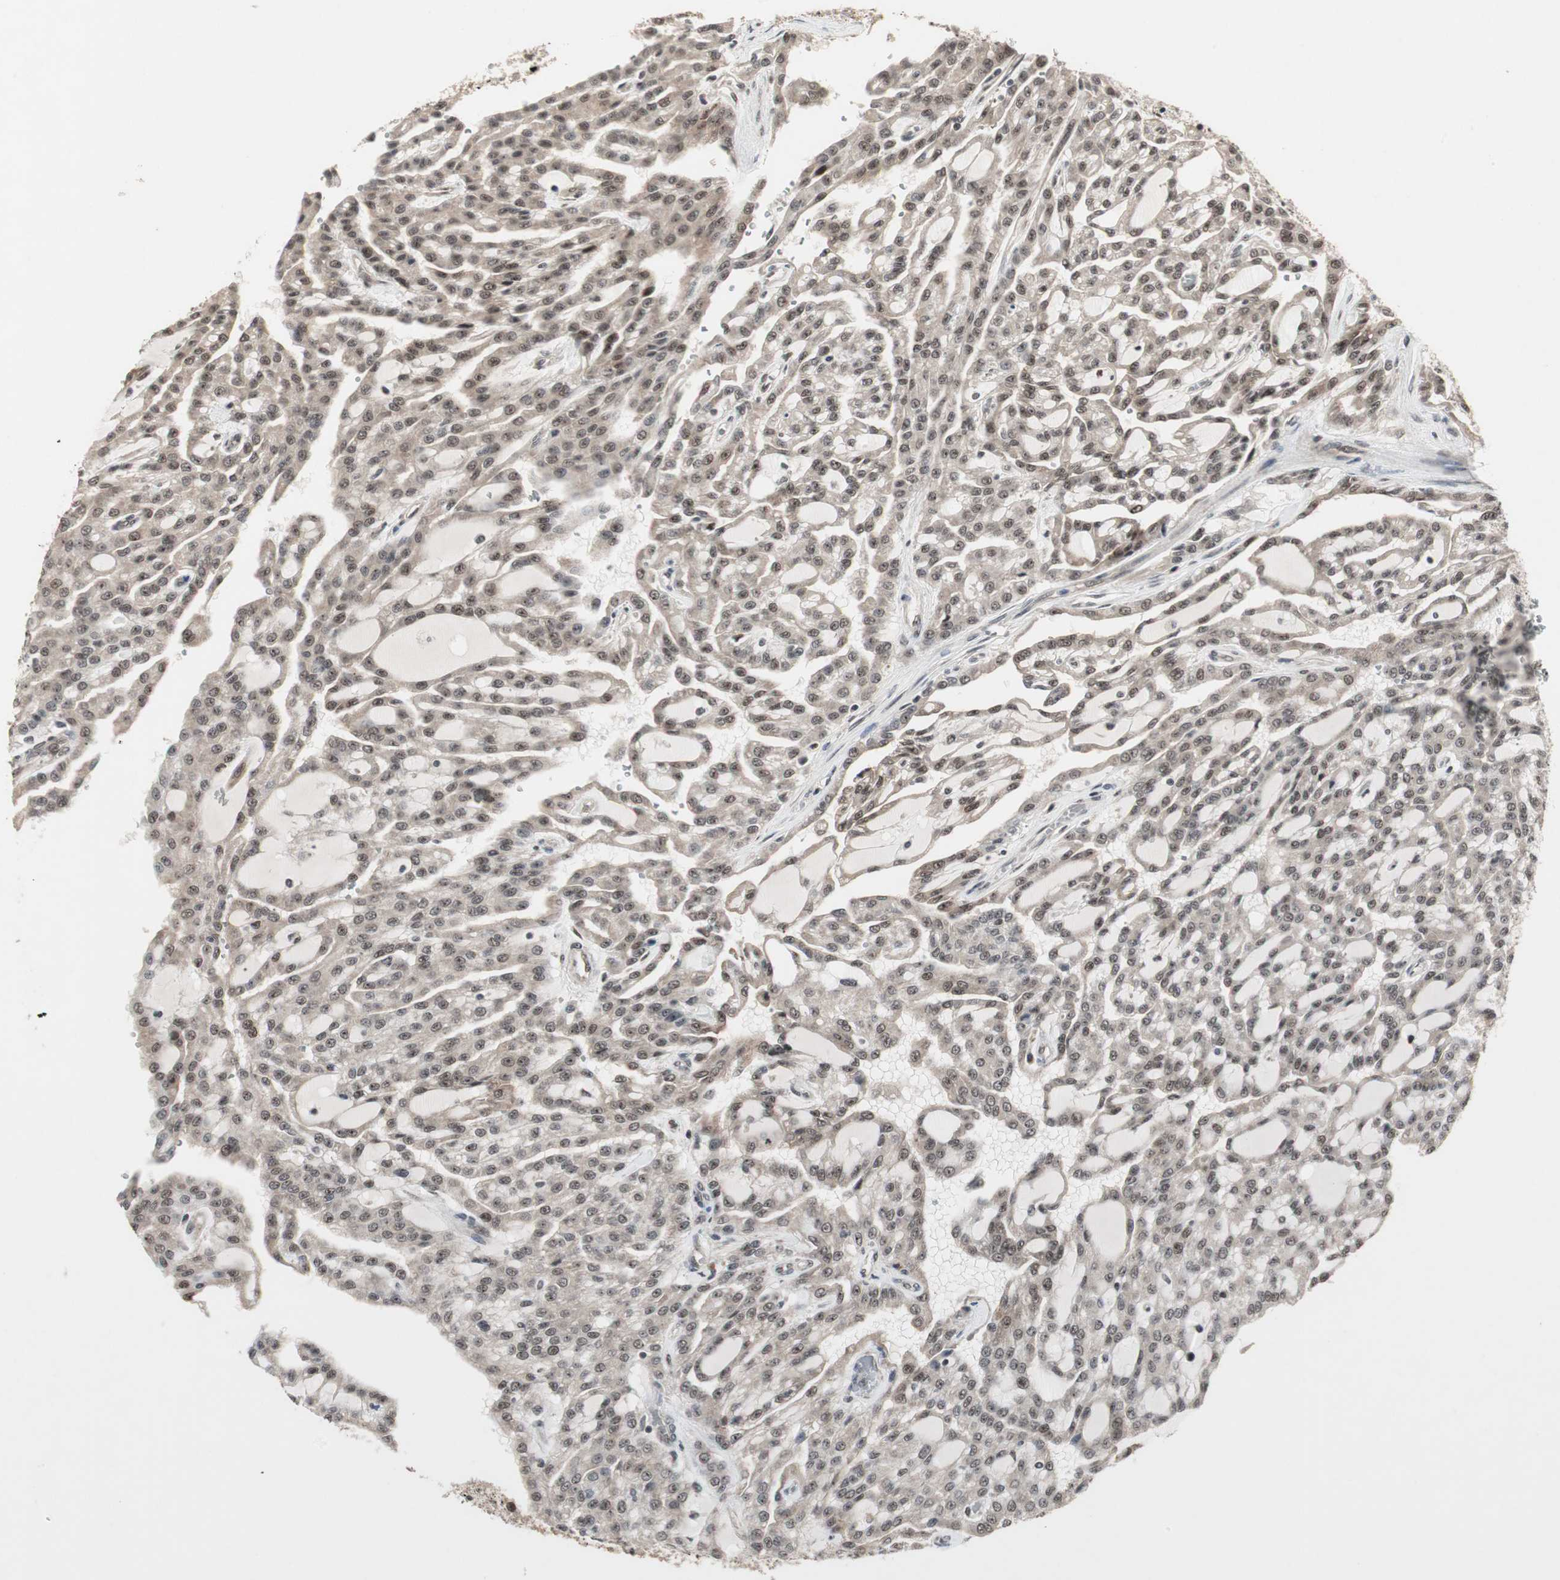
{"staining": {"intensity": "weak", "quantity": ">75%", "location": "cytoplasmic/membranous,nuclear"}, "tissue": "renal cancer", "cell_type": "Tumor cells", "image_type": "cancer", "snomed": [{"axis": "morphology", "description": "Adenocarcinoma, NOS"}, {"axis": "topography", "description": "Kidney"}], "caption": "This histopathology image demonstrates immunohistochemistry (IHC) staining of renal cancer, with low weak cytoplasmic/membranous and nuclear positivity in about >75% of tumor cells.", "gene": "CSNK2B", "patient": {"sex": "male", "age": 63}}